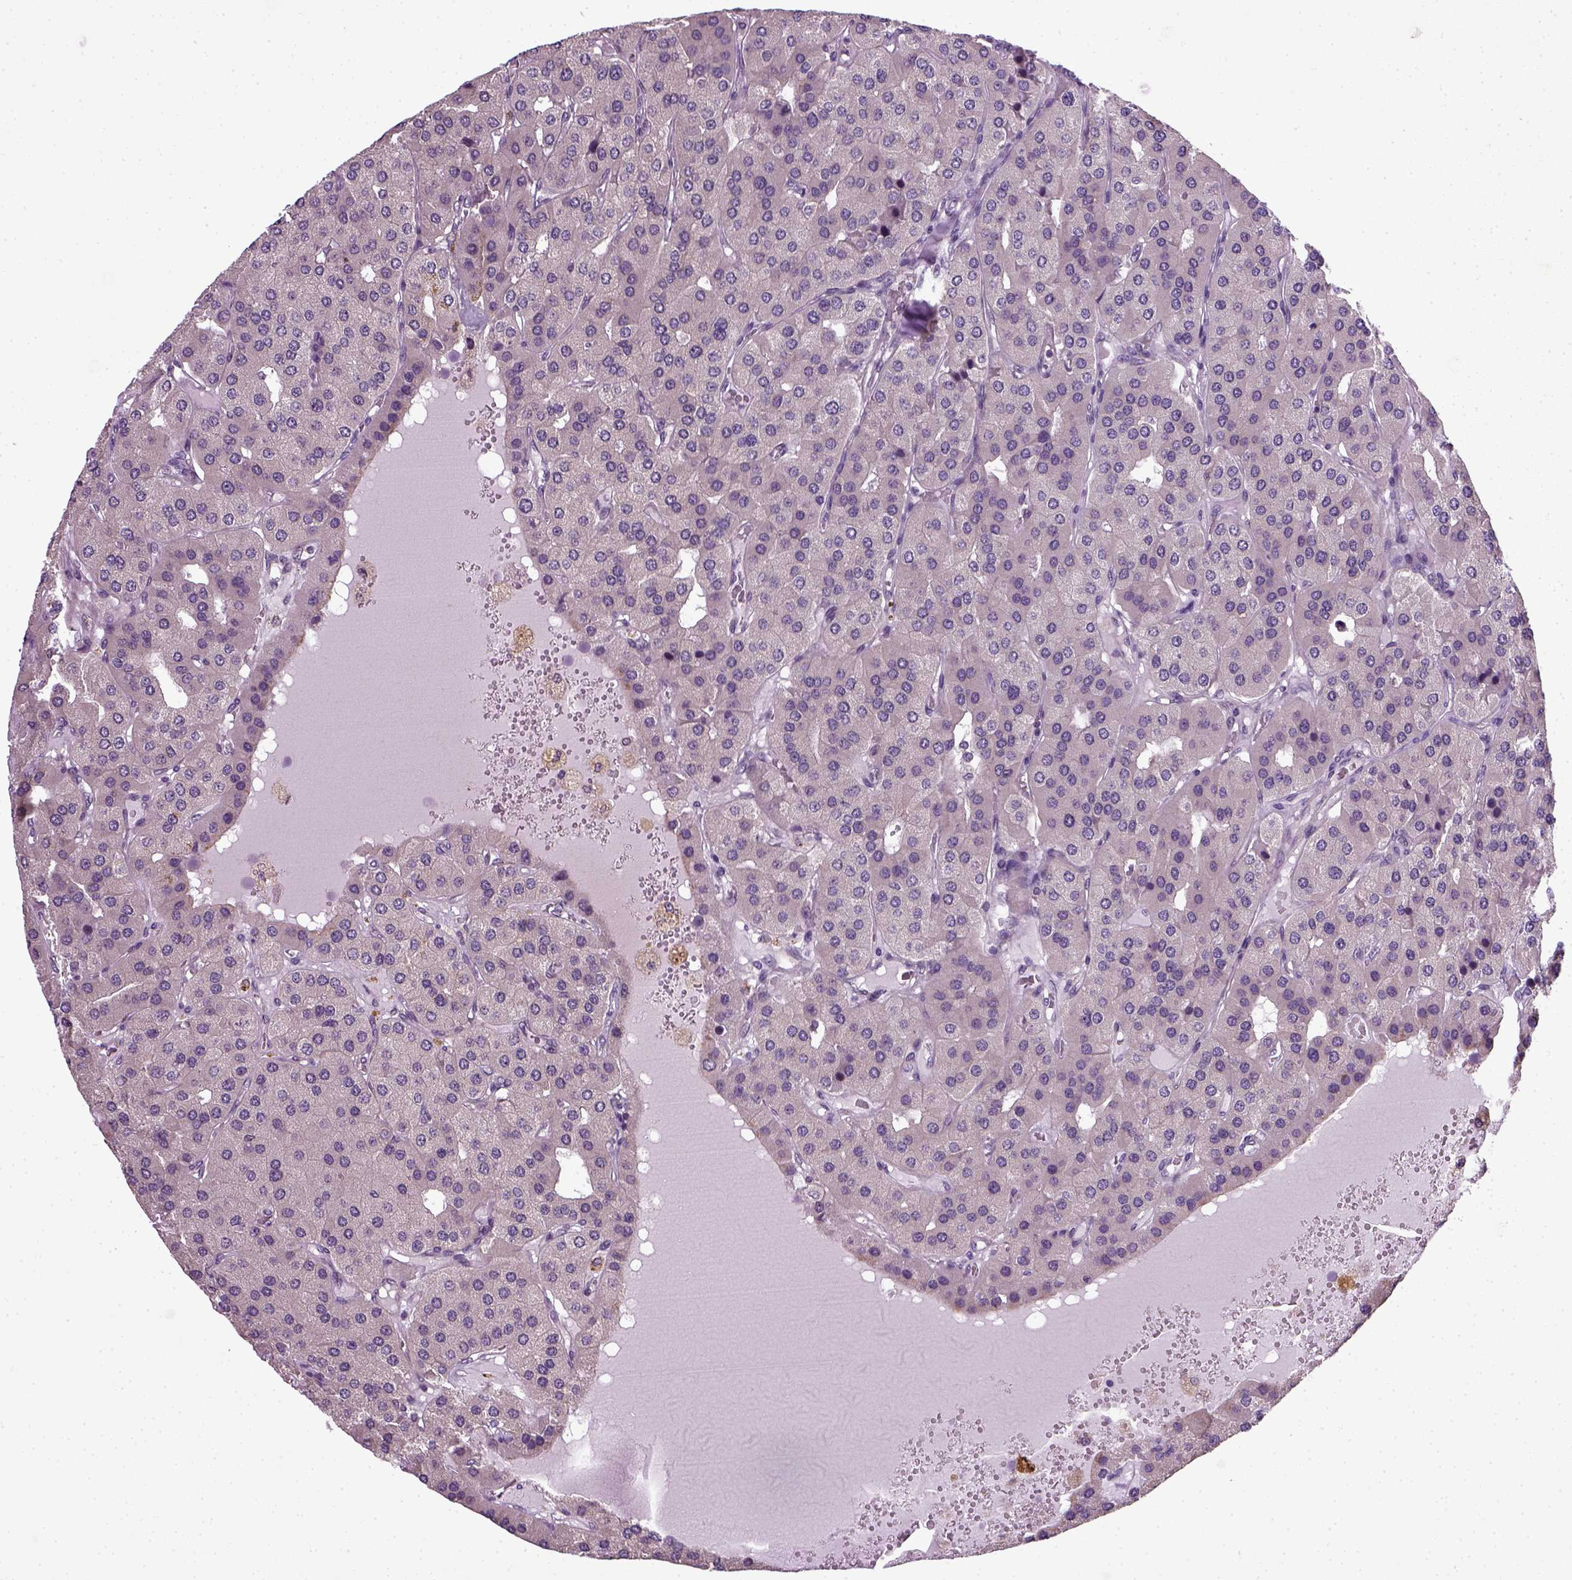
{"staining": {"intensity": "negative", "quantity": "none", "location": "none"}, "tissue": "parathyroid gland", "cell_type": "Glandular cells", "image_type": "normal", "snomed": [{"axis": "morphology", "description": "Normal tissue, NOS"}, {"axis": "morphology", "description": "Adenoma, NOS"}, {"axis": "topography", "description": "Parathyroid gland"}], "caption": "This is a image of immunohistochemistry staining of benign parathyroid gland, which shows no staining in glandular cells. The staining was performed using DAB to visualize the protein expression in brown, while the nuclei were stained in blue with hematoxylin (Magnification: 20x).", "gene": "TPRG1", "patient": {"sex": "female", "age": 86}}